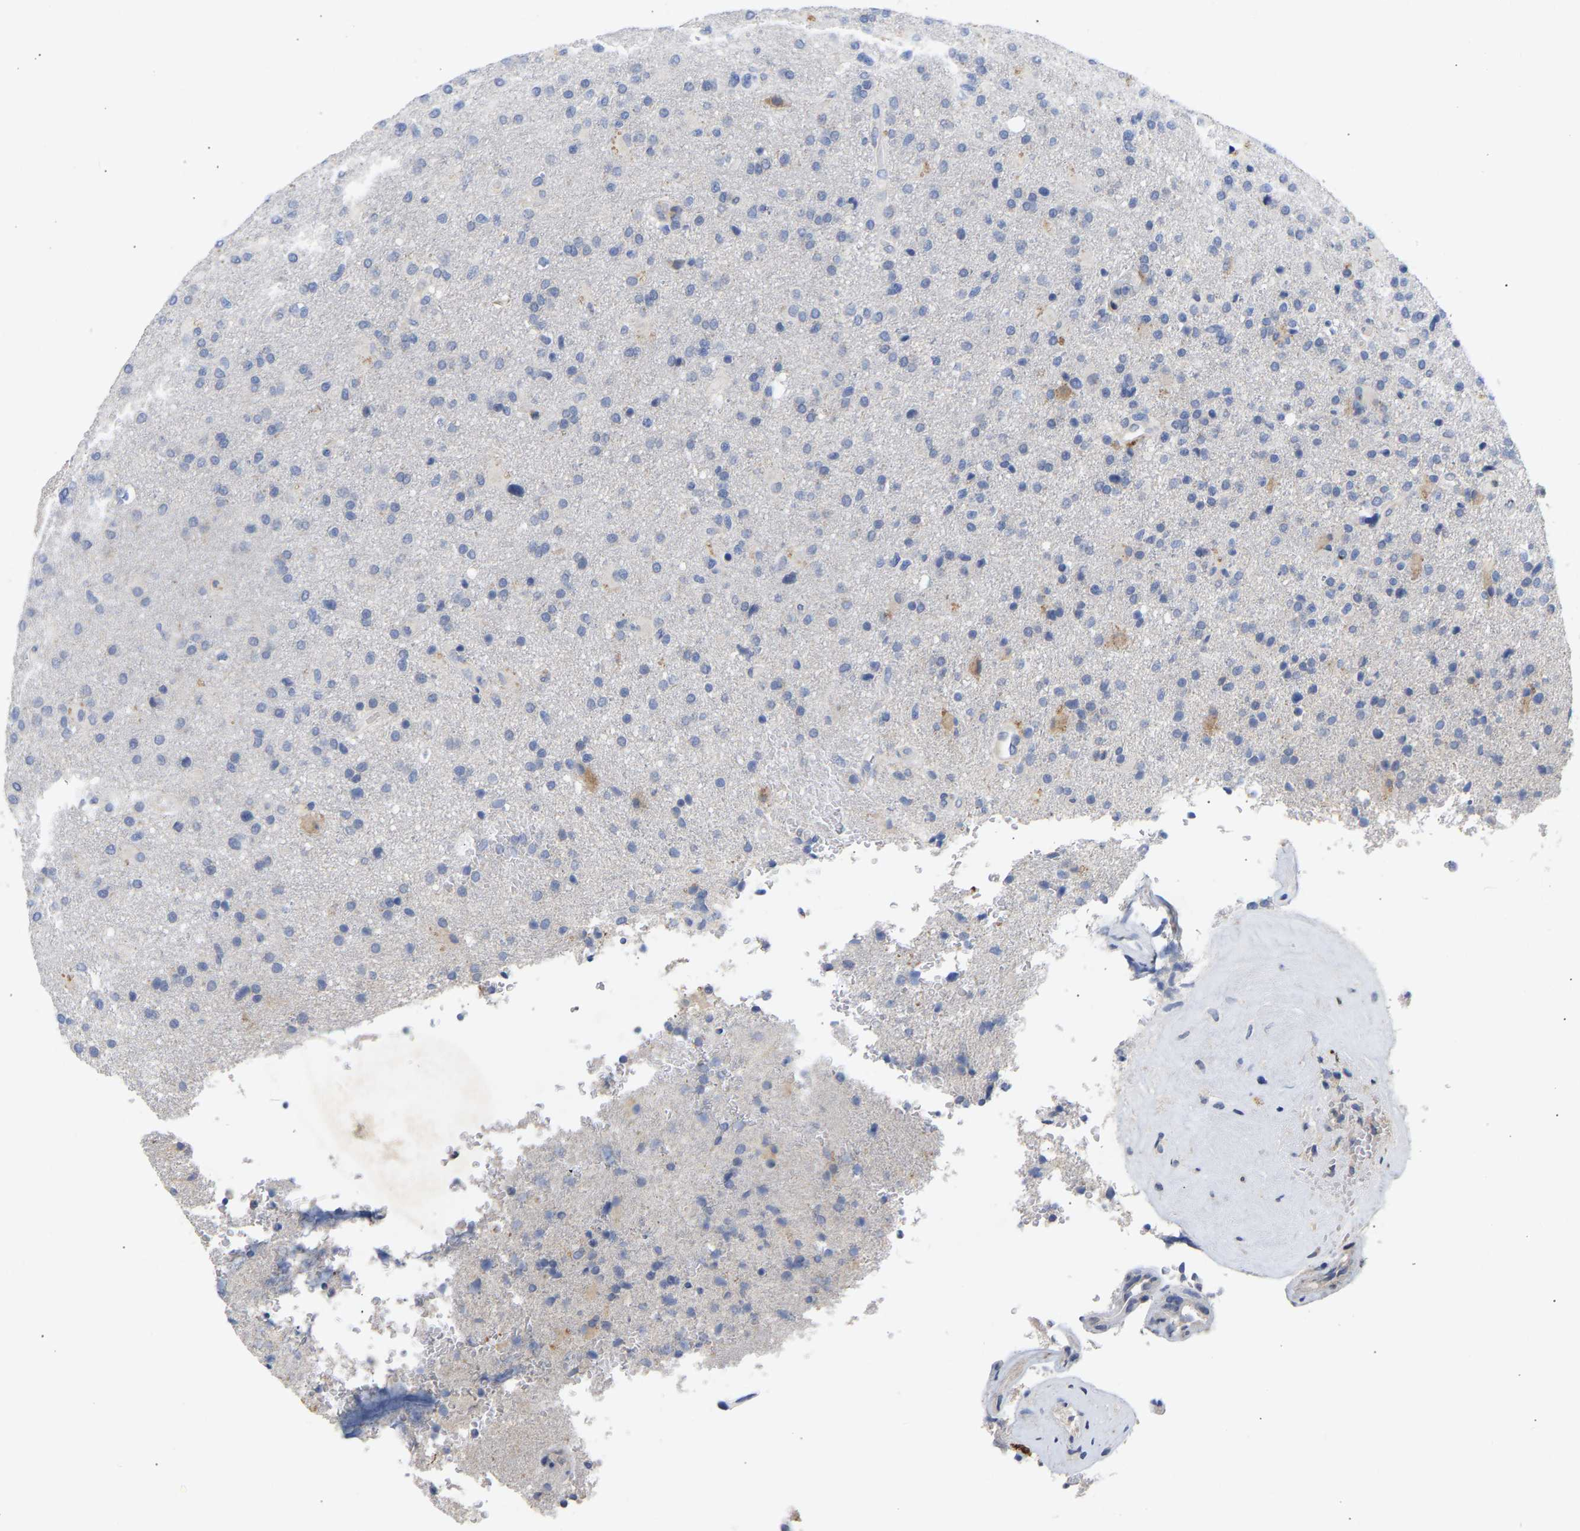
{"staining": {"intensity": "moderate", "quantity": "<25%", "location": "cytoplasmic/membranous"}, "tissue": "glioma", "cell_type": "Tumor cells", "image_type": "cancer", "snomed": [{"axis": "morphology", "description": "Glioma, malignant, High grade"}, {"axis": "topography", "description": "Brain"}], "caption": "High-magnification brightfield microscopy of glioma stained with DAB (brown) and counterstained with hematoxylin (blue). tumor cells exhibit moderate cytoplasmic/membranous expression is appreciated in approximately<25% of cells.", "gene": "SELENOM", "patient": {"sex": "male", "age": 72}}